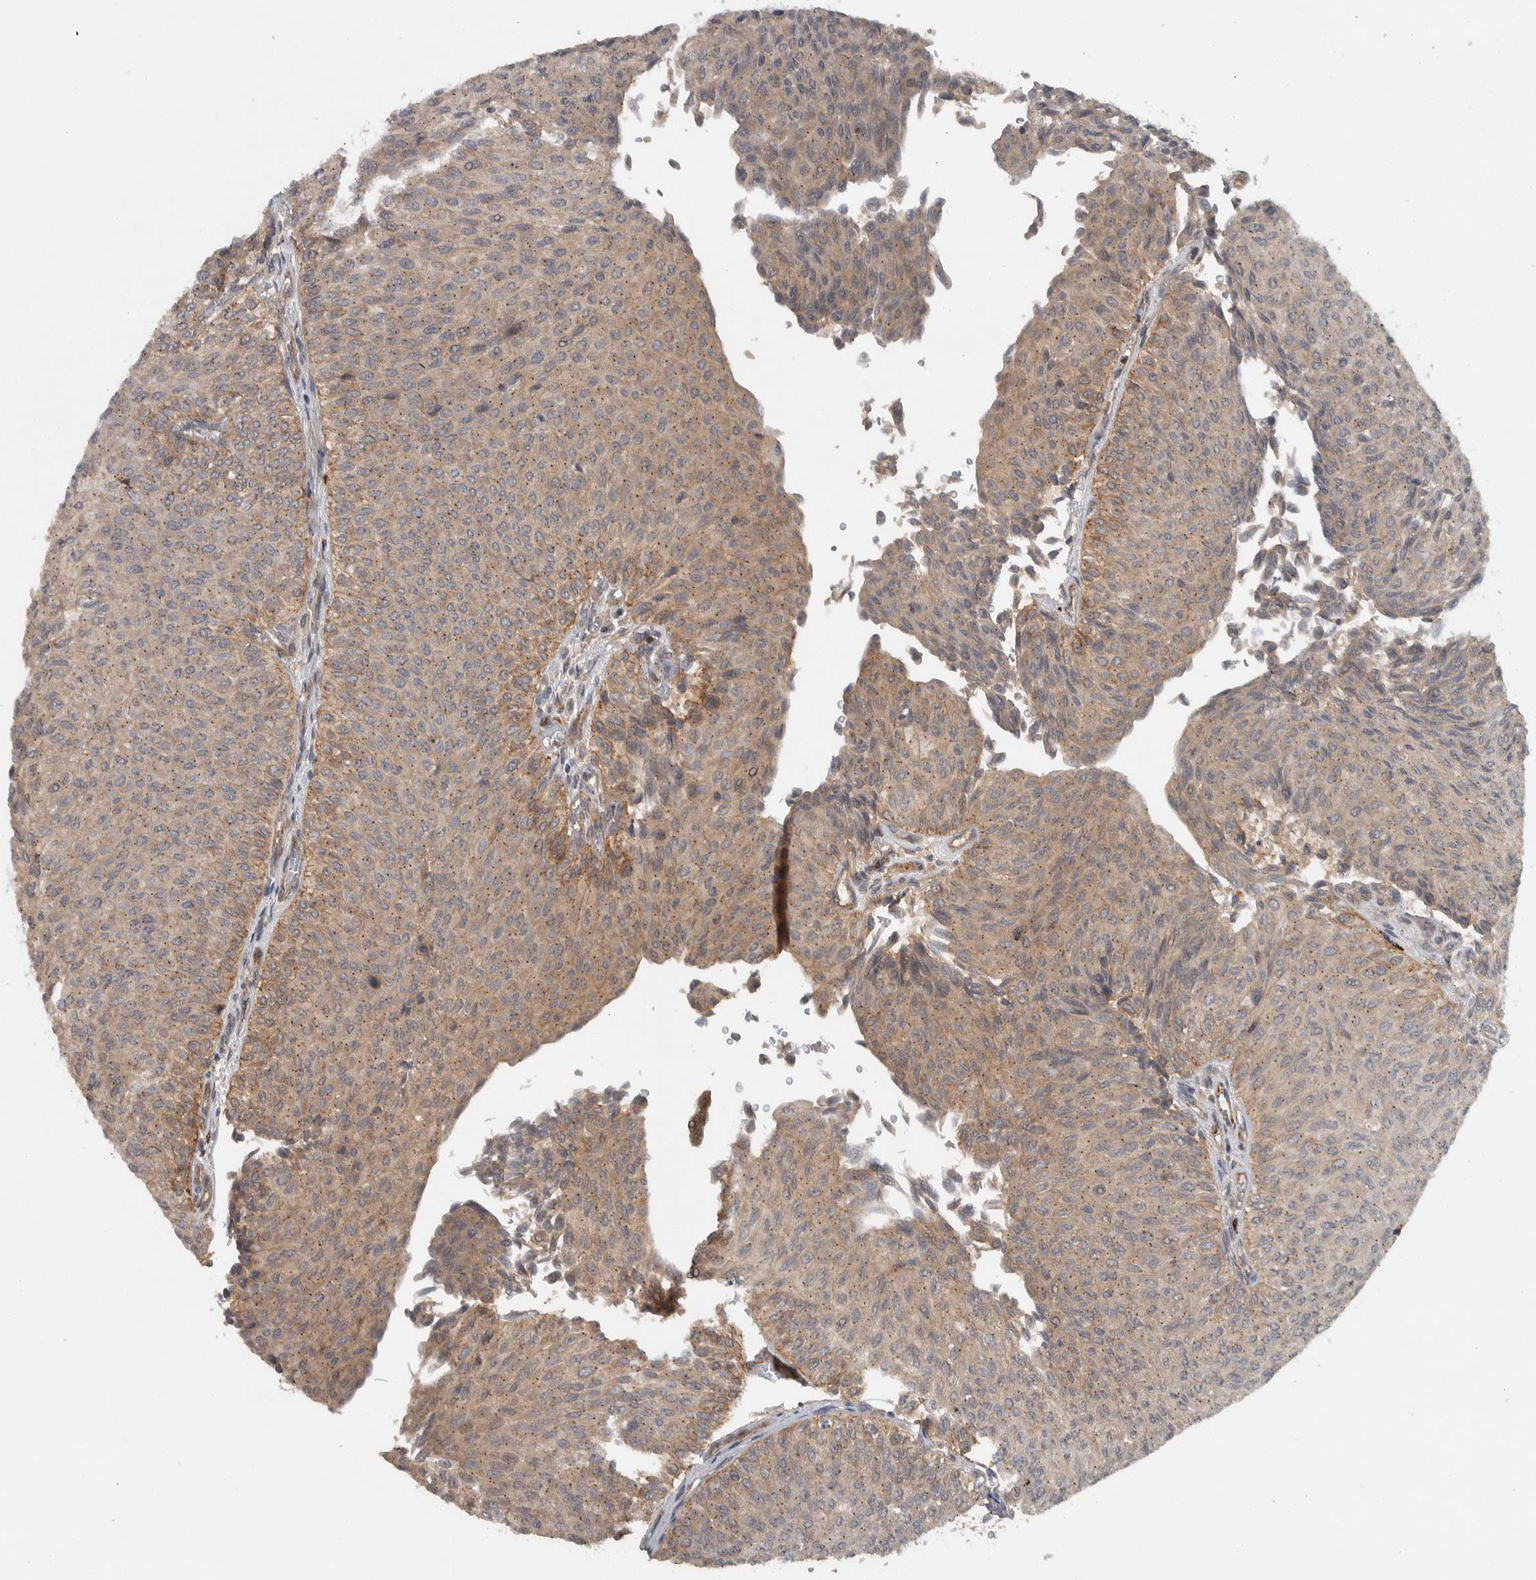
{"staining": {"intensity": "weak", "quantity": "25%-75%", "location": "cytoplasmic/membranous"}, "tissue": "urothelial cancer", "cell_type": "Tumor cells", "image_type": "cancer", "snomed": [{"axis": "morphology", "description": "Urothelial carcinoma, Low grade"}, {"axis": "topography", "description": "Urinary bladder"}], "caption": "Immunohistochemistry (IHC) histopathology image of urothelial cancer stained for a protein (brown), which exhibits low levels of weak cytoplasmic/membranous positivity in about 25%-75% of tumor cells.", "gene": "LBHD1", "patient": {"sex": "male", "age": 78}}